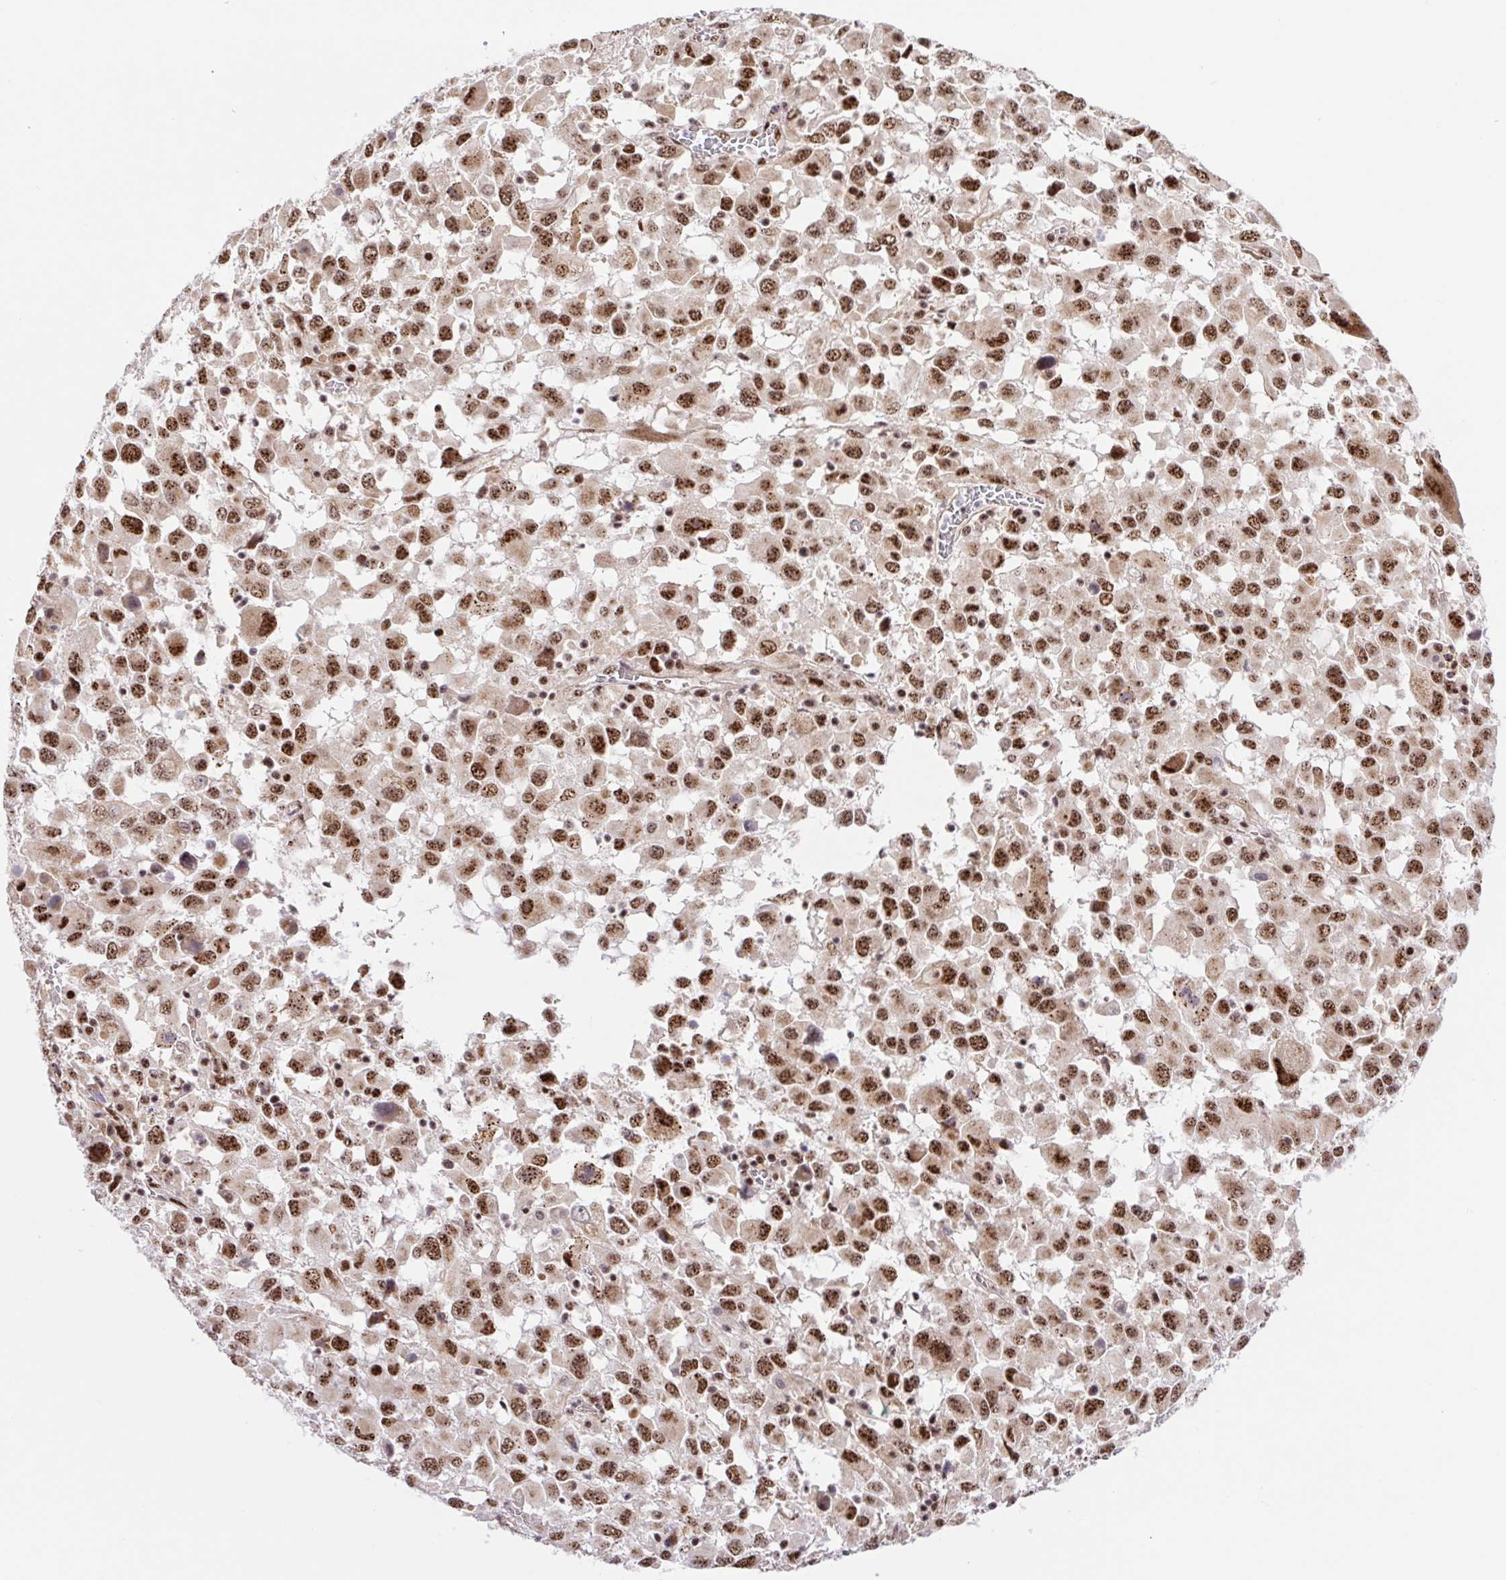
{"staining": {"intensity": "moderate", "quantity": ">75%", "location": "nuclear"}, "tissue": "melanoma", "cell_type": "Tumor cells", "image_type": "cancer", "snomed": [{"axis": "morphology", "description": "Malignant melanoma, Metastatic site"}, {"axis": "topography", "description": "Soft tissue"}], "caption": "Immunohistochemical staining of human melanoma shows medium levels of moderate nuclear protein expression in approximately >75% of tumor cells. The protein is stained brown, and the nuclei are stained in blue (DAB (3,3'-diaminobenzidine) IHC with brightfield microscopy, high magnification).", "gene": "ERG", "patient": {"sex": "male", "age": 50}}